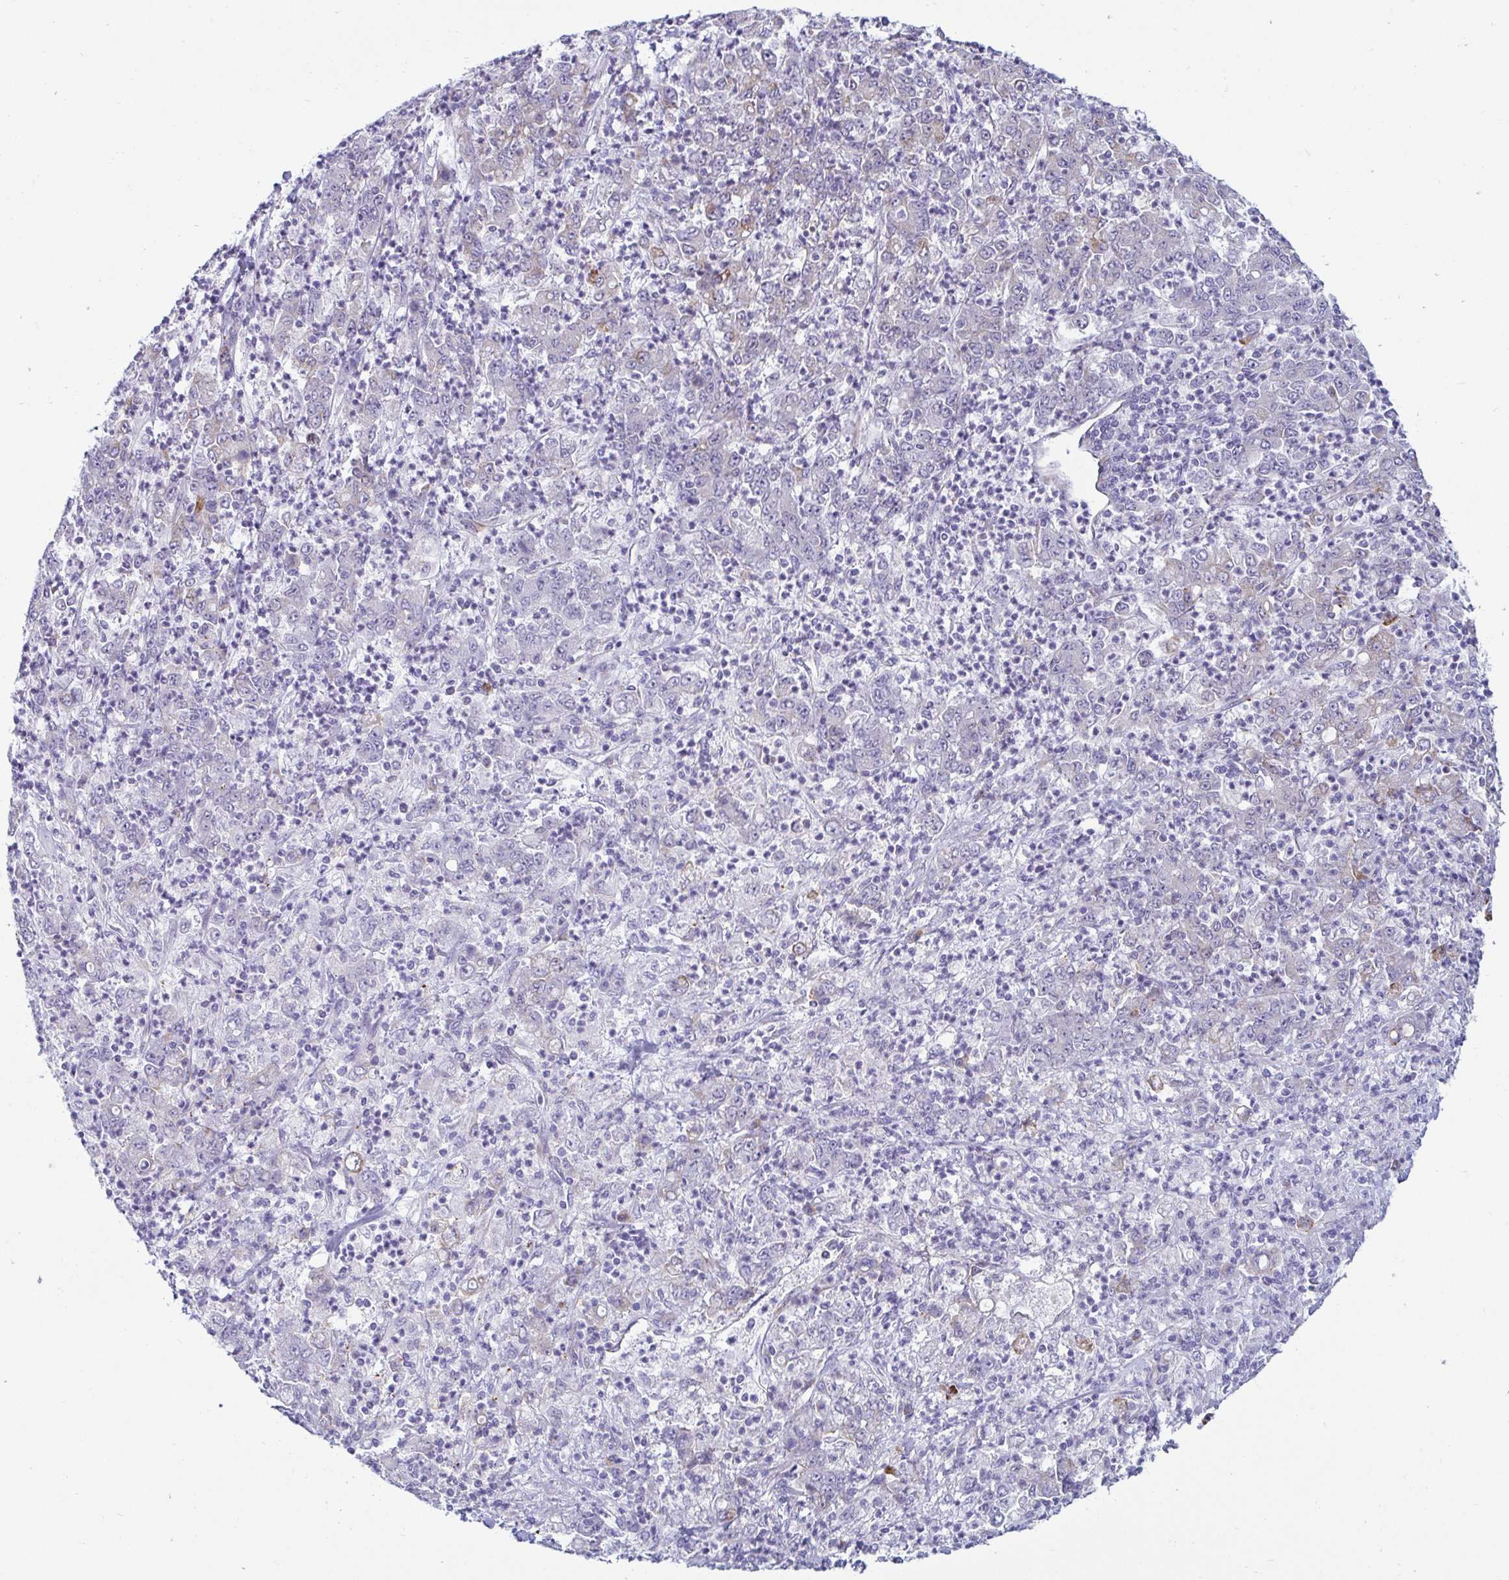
{"staining": {"intensity": "weak", "quantity": "<25%", "location": "cytoplasmic/membranous"}, "tissue": "stomach cancer", "cell_type": "Tumor cells", "image_type": "cancer", "snomed": [{"axis": "morphology", "description": "Adenocarcinoma, NOS"}, {"axis": "topography", "description": "Stomach, lower"}], "caption": "Human adenocarcinoma (stomach) stained for a protein using immunohistochemistry (IHC) exhibits no expression in tumor cells.", "gene": "TFPI2", "patient": {"sex": "female", "age": 71}}